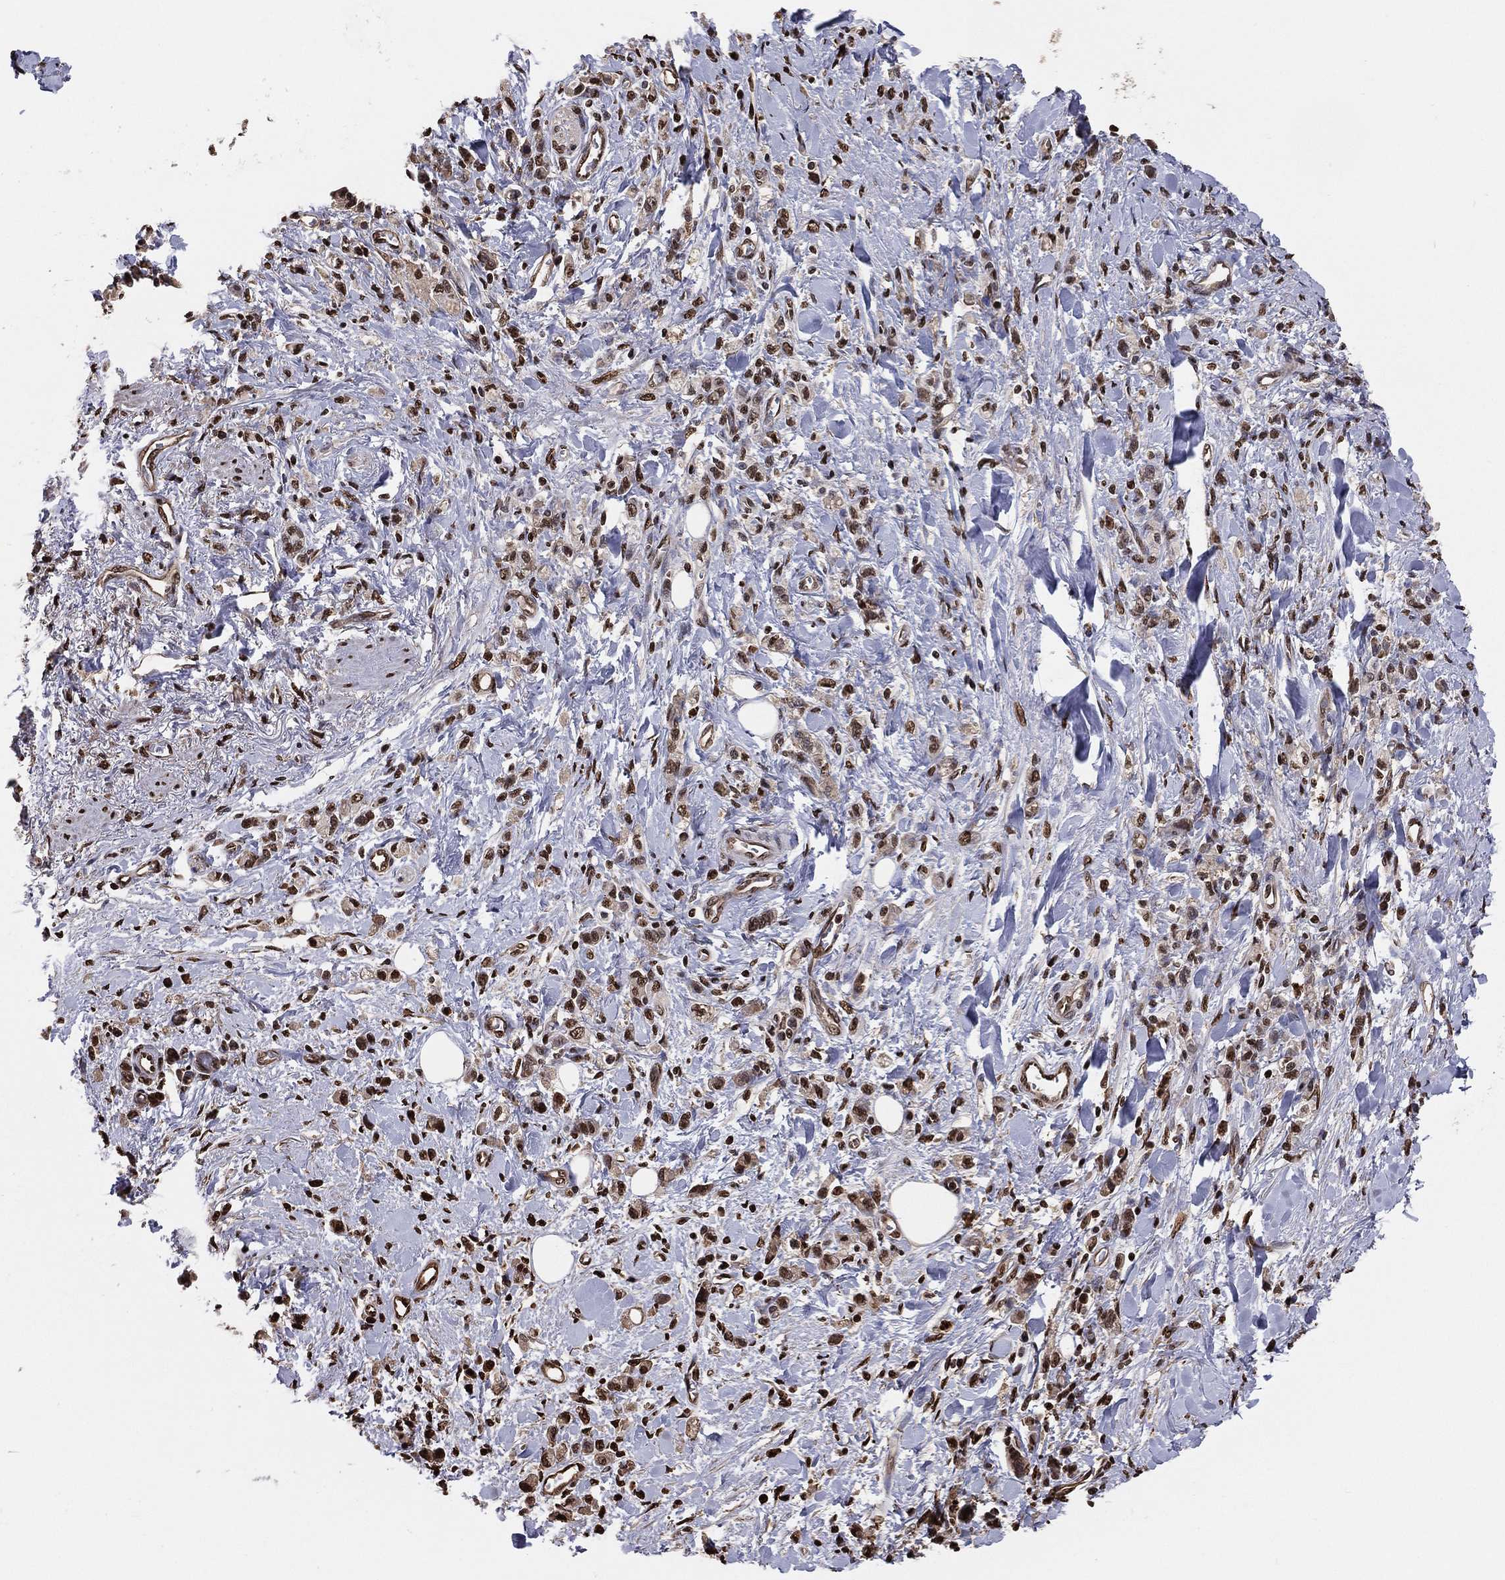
{"staining": {"intensity": "moderate", "quantity": "25%-75%", "location": "nuclear"}, "tissue": "stomach cancer", "cell_type": "Tumor cells", "image_type": "cancer", "snomed": [{"axis": "morphology", "description": "Adenocarcinoma, NOS"}, {"axis": "topography", "description": "Stomach"}], "caption": "IHC histopathology image of stomach cancer (adenocarcinoma) stained for a protein (brown), which exhibits medium levels of moderate nuclear positivity in approximately 25%-75% of tumor cells.", "gene": "GAPDH", "patient": {"sex": "male", "age": 77}}